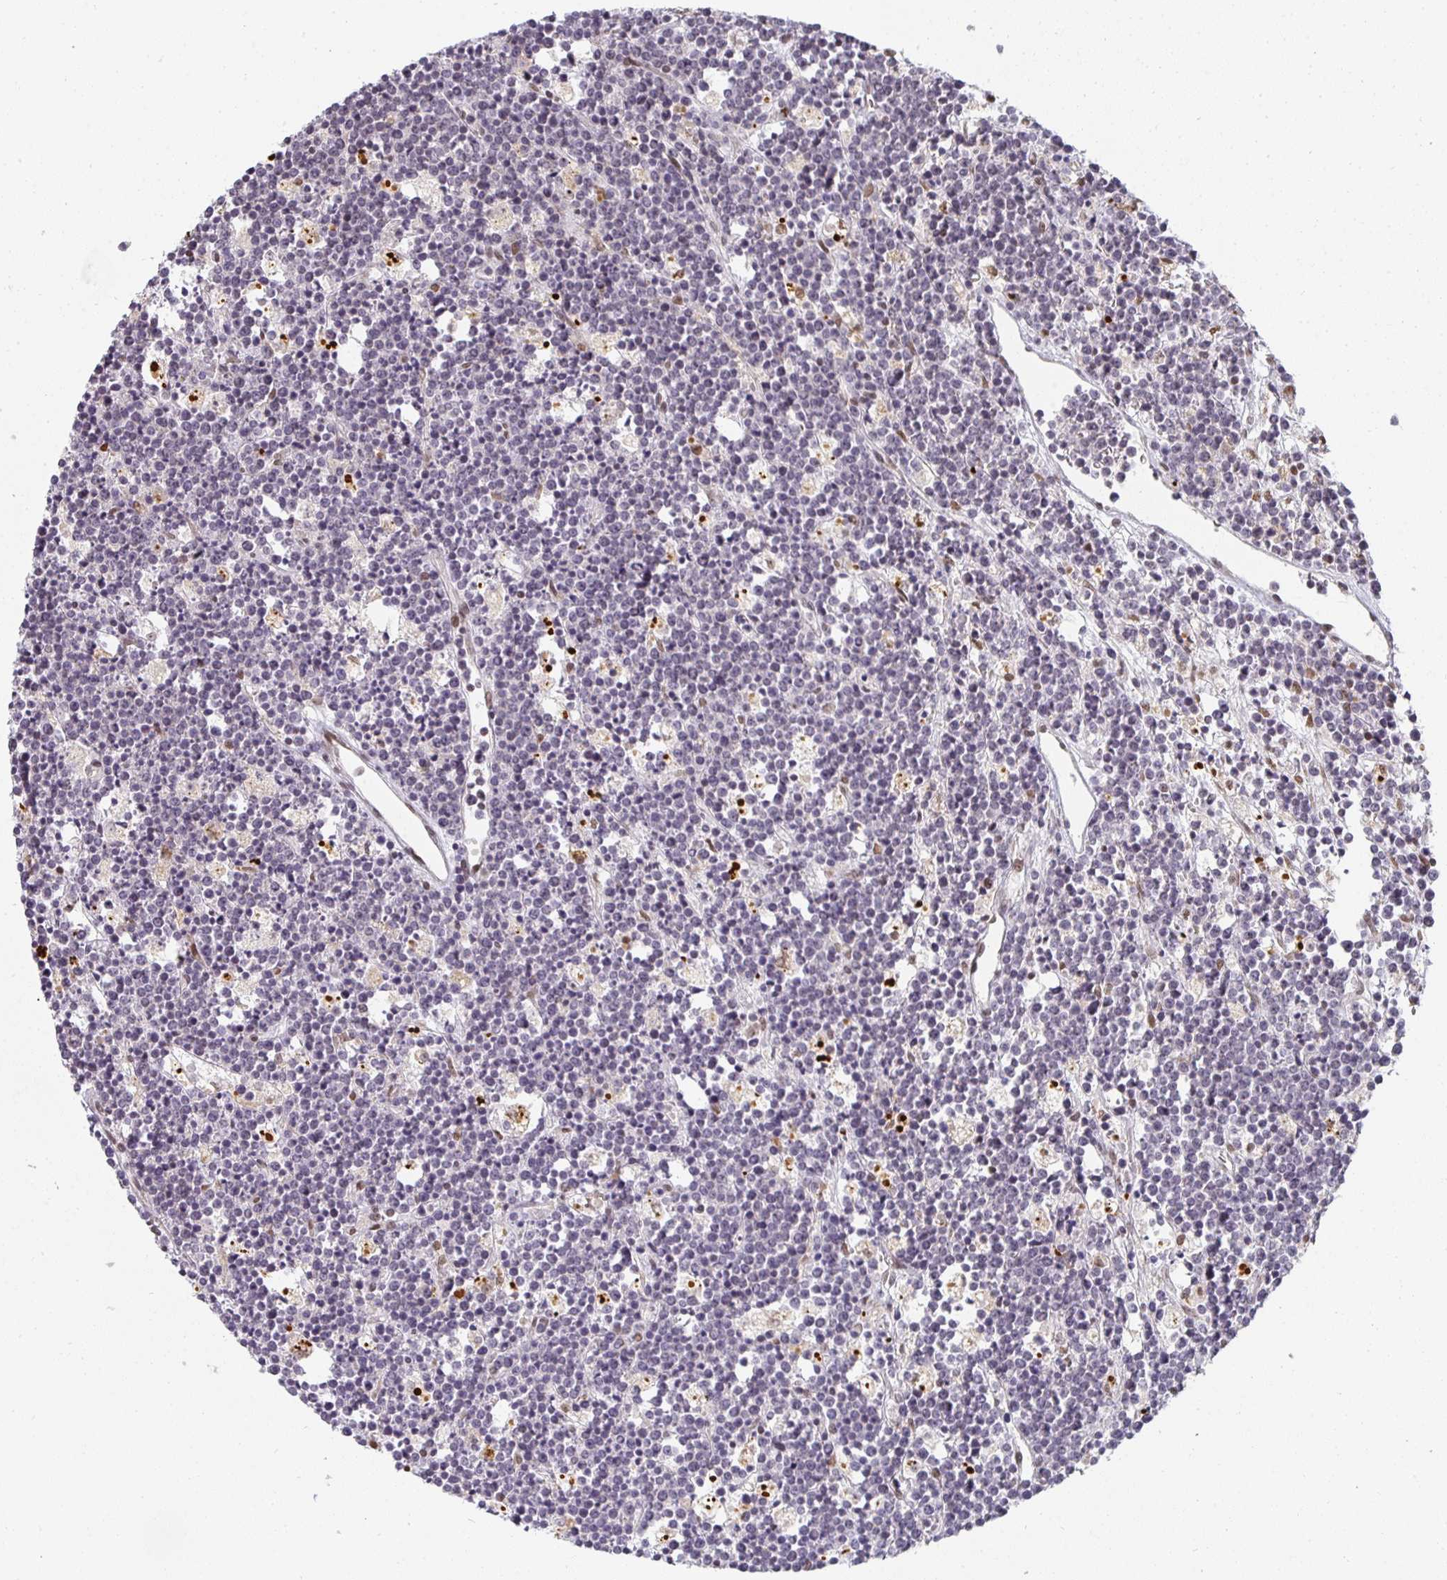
{"staining": {"intensity": "negative", "quantity": "none", "location": "none"}, "tissue": "lymphoma", "cell_type": "Tumor cells", "image_type": "cancer", "snomed": [{"axis": "morphology", "description": "Malignant lymphoma, non-Hodgkin's type, High grade"}, {"axis": "topography", "description": "Ovary"}], "caption": "Tumor cells show no significant protein expression in malignant lymphoma, non-Hodgkin's type (high-grade).", "gene": "SMARCA2", "patient": {"sex": "female", "age": 56}}